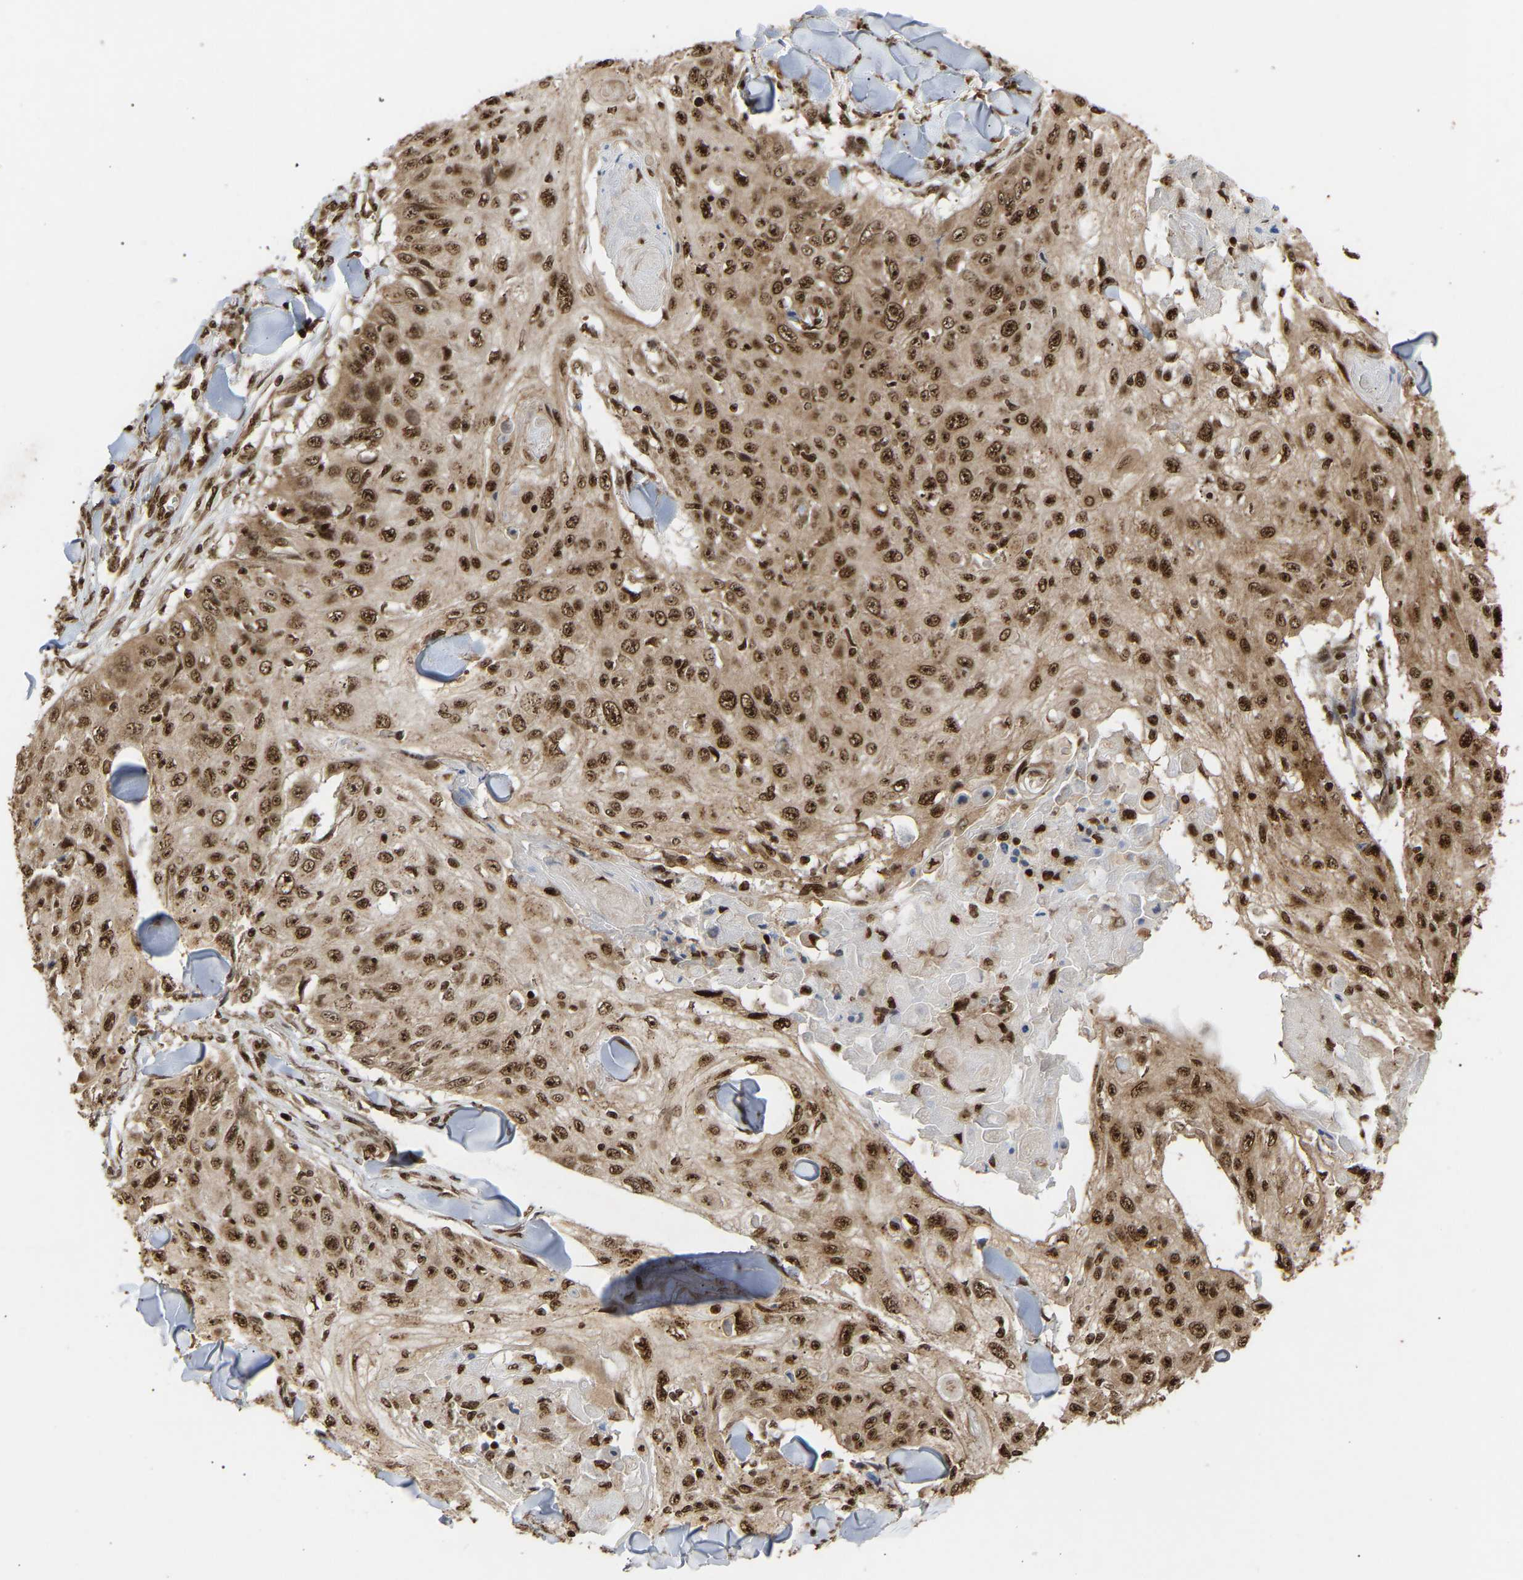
{"staining": {"intensity": "strong", "quantity": ">75%", "location": "cytoplasmic/membranous,nuclear"}, "tissue": "skin cancer", "cell_type": "Tumor cells", "image_type": "cancer", "snomed": [{"axis": "morphology", "description": "Squamous cell carcinoma, NOS"}, {"axis": "topography", "description": "Skin"}], "caption": "The micrograph reveals a brown stain indicating the presence of a protein in the cytoplasmic/membranous and nuclear of tumor cells in skin cancer. Nuclei are stained in blue.", "gene": "ALYREF", "patient": {"sex": "male", "age": 86}}